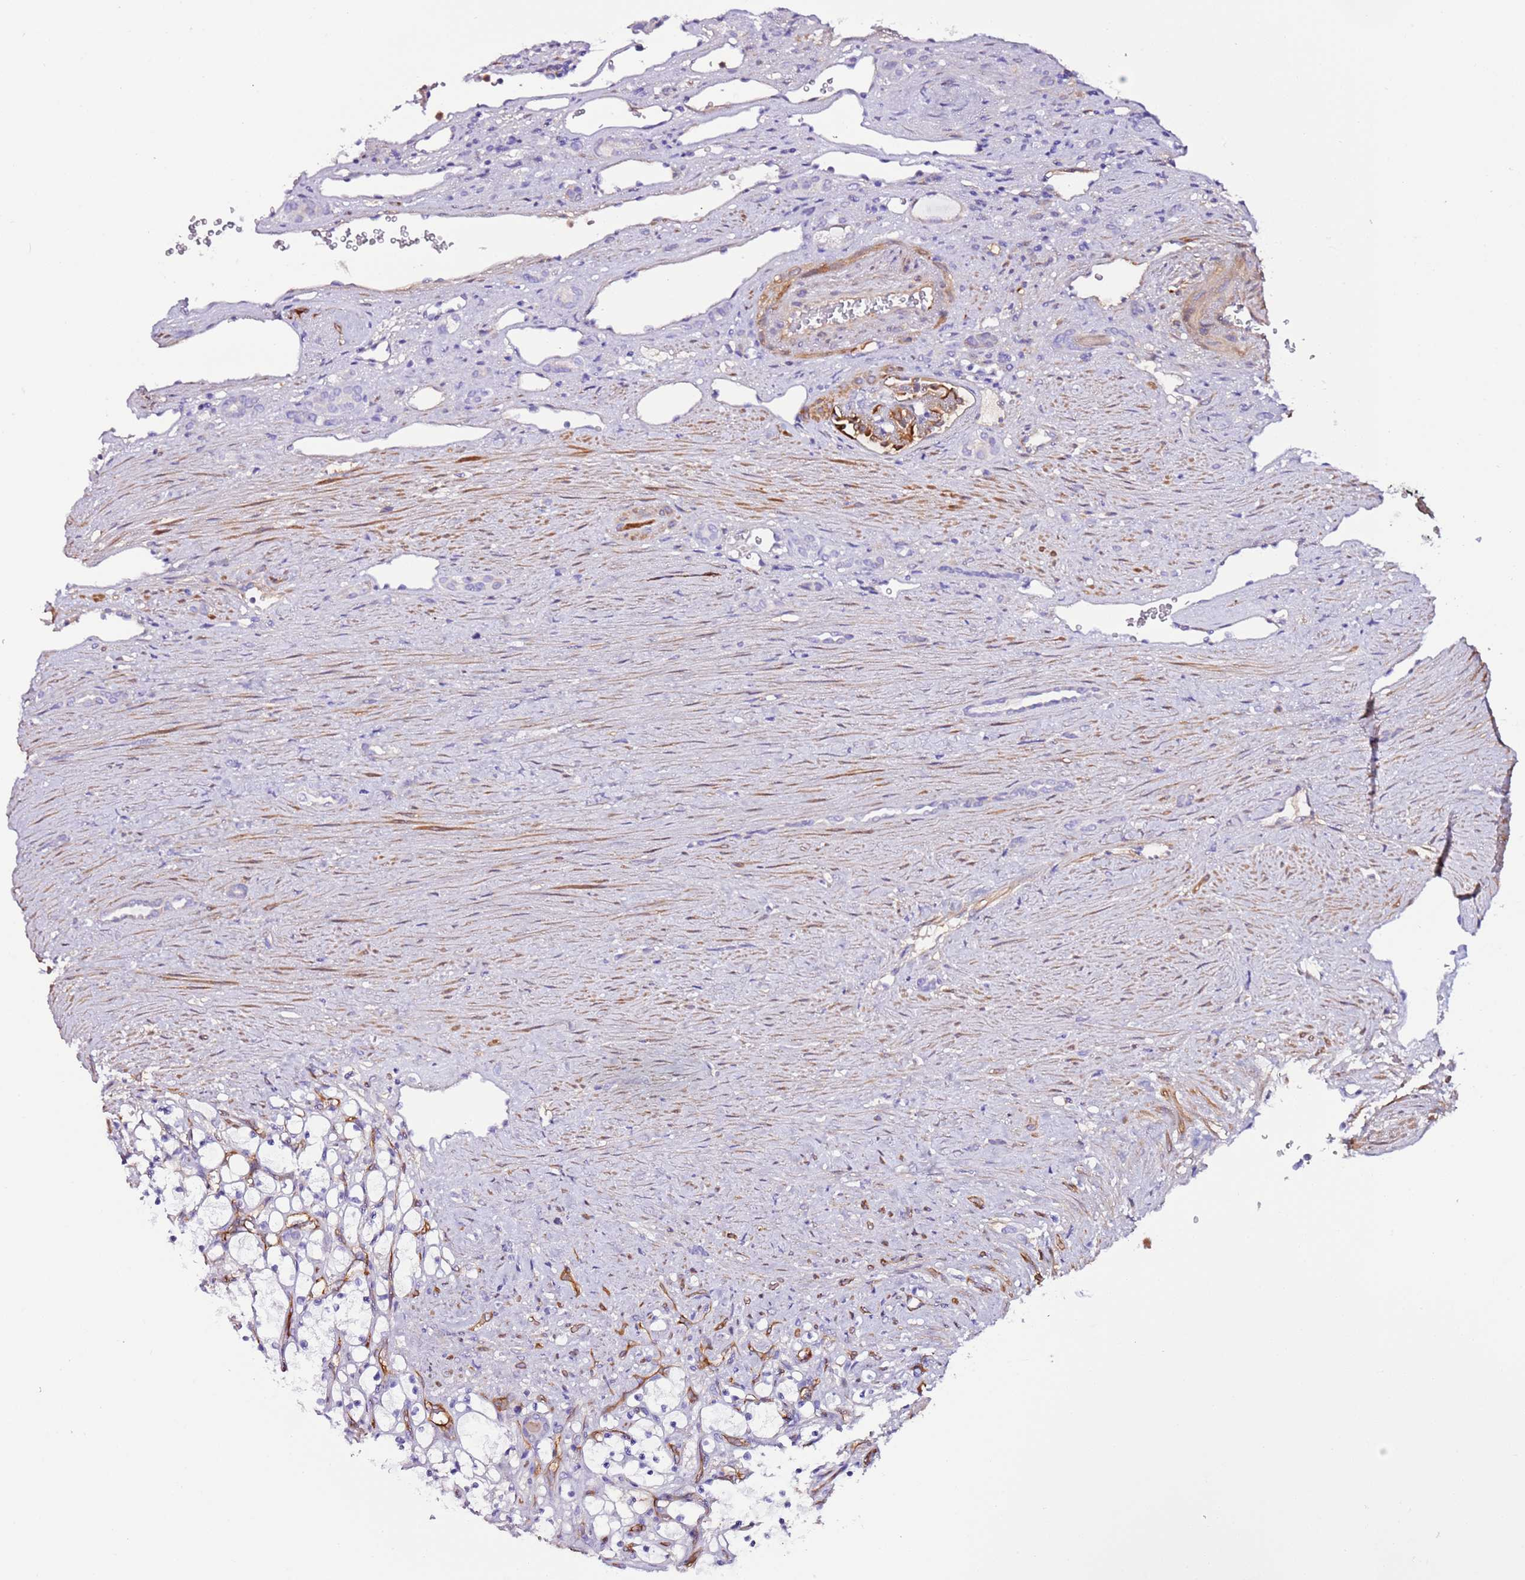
{"staining": {"intensity": "negative", "quantity": "none", "location": "none"}, "tissue": "renal cancer", "cell_type": "Tumor cells", "image_type": "cancer", "snomed": [{"axis": "morphology", "description": "Adenocarcinoma, NOS"}, {"axis": "topography", "description": "Kidney"}], "caption": "High magnification brightfield microscopy of renal adenocarcinoma stained with DAB (brown) and counterstained with hematoxylin (blue): tumor cells show no significant staining.", "gene": "FAM174C", "patient": {"sex": "female", "age": 69}}